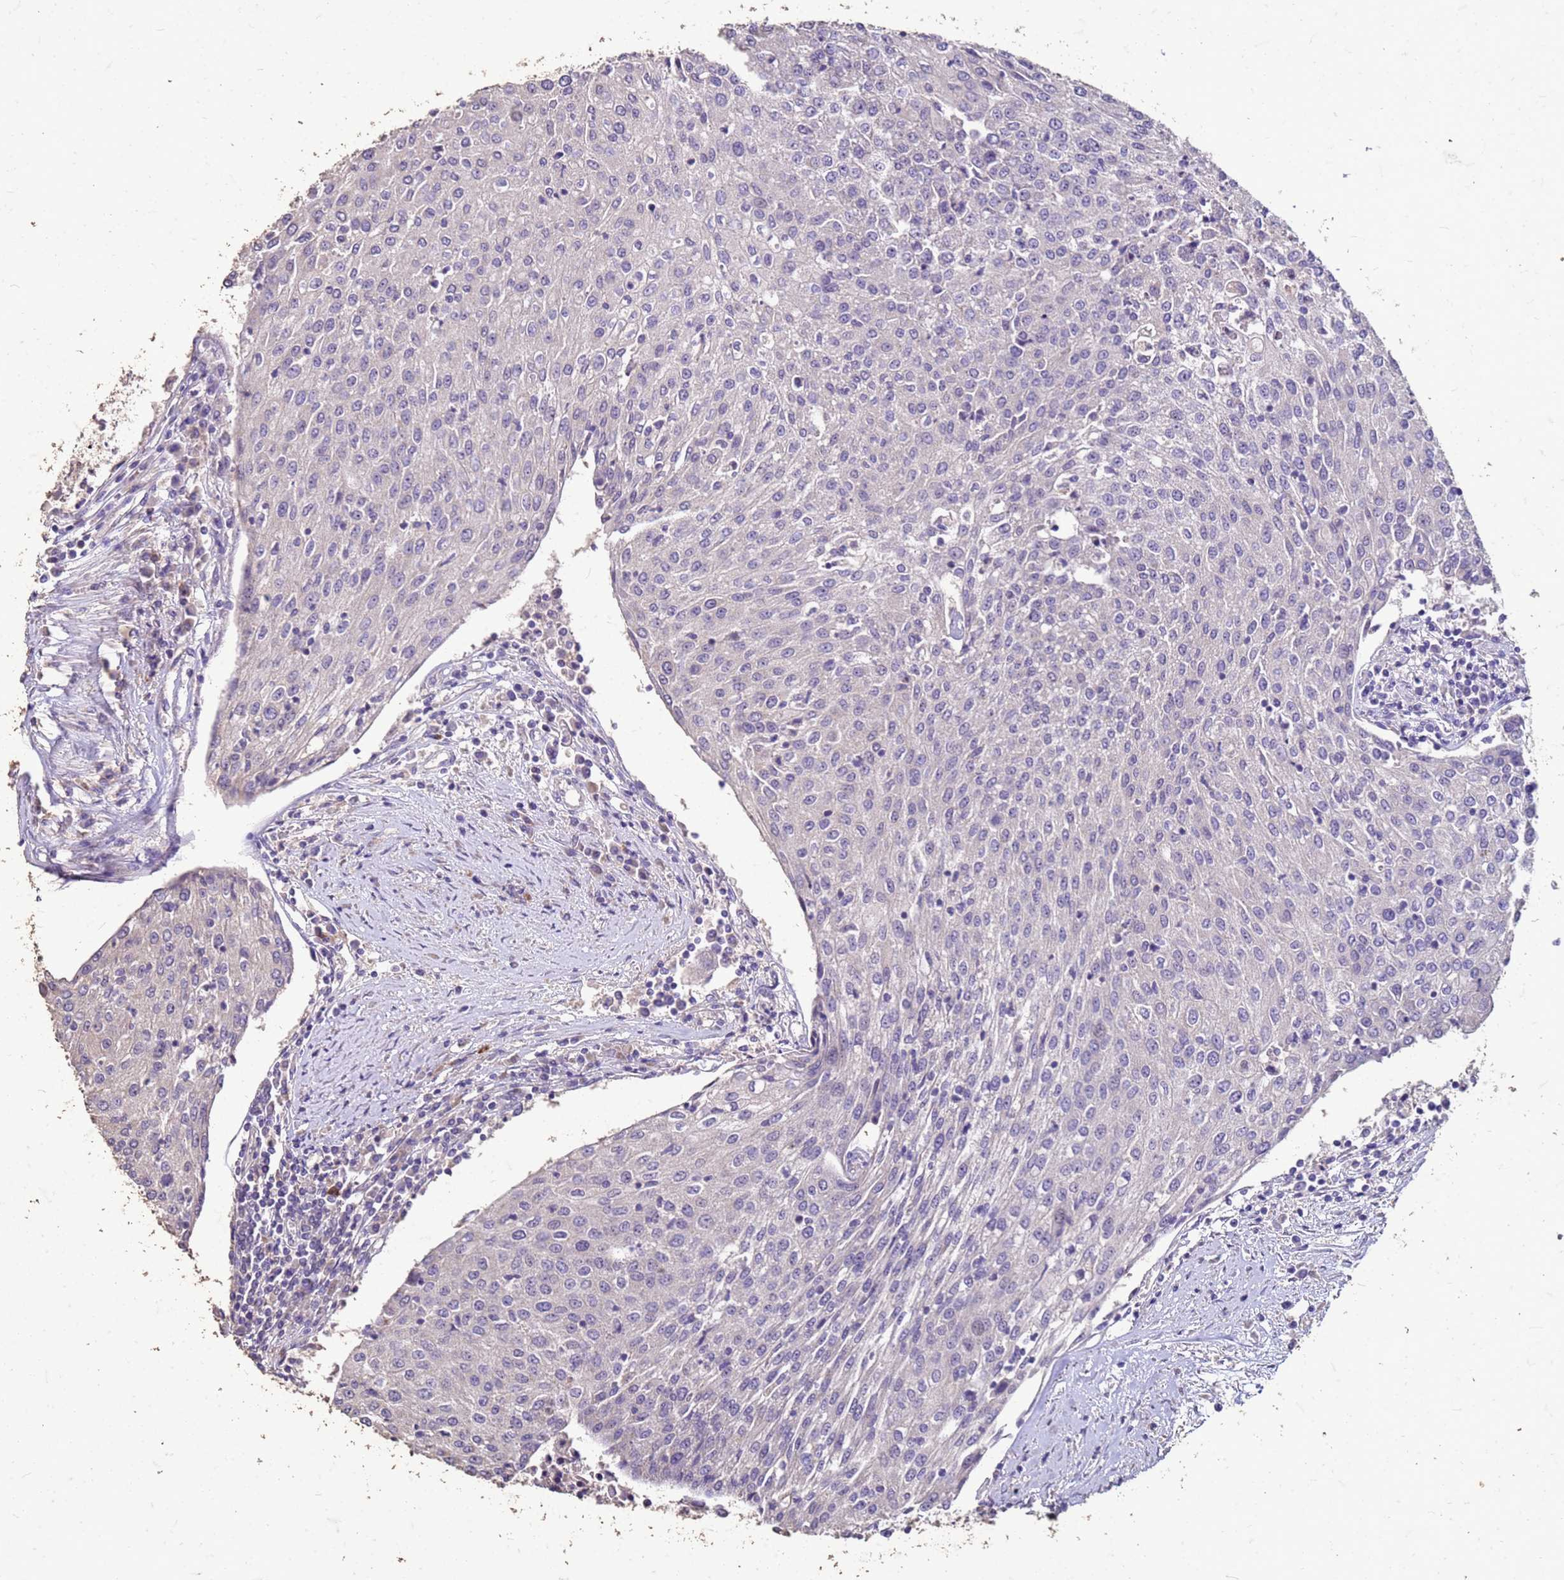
{"staining": {"intensity": "negative", "quantity": "none", "location": "none"}, "tissue": "urothelial cancer", "cell_type": "Tumor cells", "image_type": "cancer", "snomed": [{"axis": "morphology", "description": "Urothelial carcinoma, High grade"}, {"axis": "topography", "description": "Urinary bladder"}], "caption": "A high-resolution photomicrograph shows immunohistochemistry (IHC) staining of high-grade urothelial carcinoma, which demonstrates no significant expression in tumor cells. (DAB (3,3'-diaminobenzidine) IHC with hematoxylin counter stain).", "gene": "FAM184B", "patient": {"sex": "female", "age": 85}}